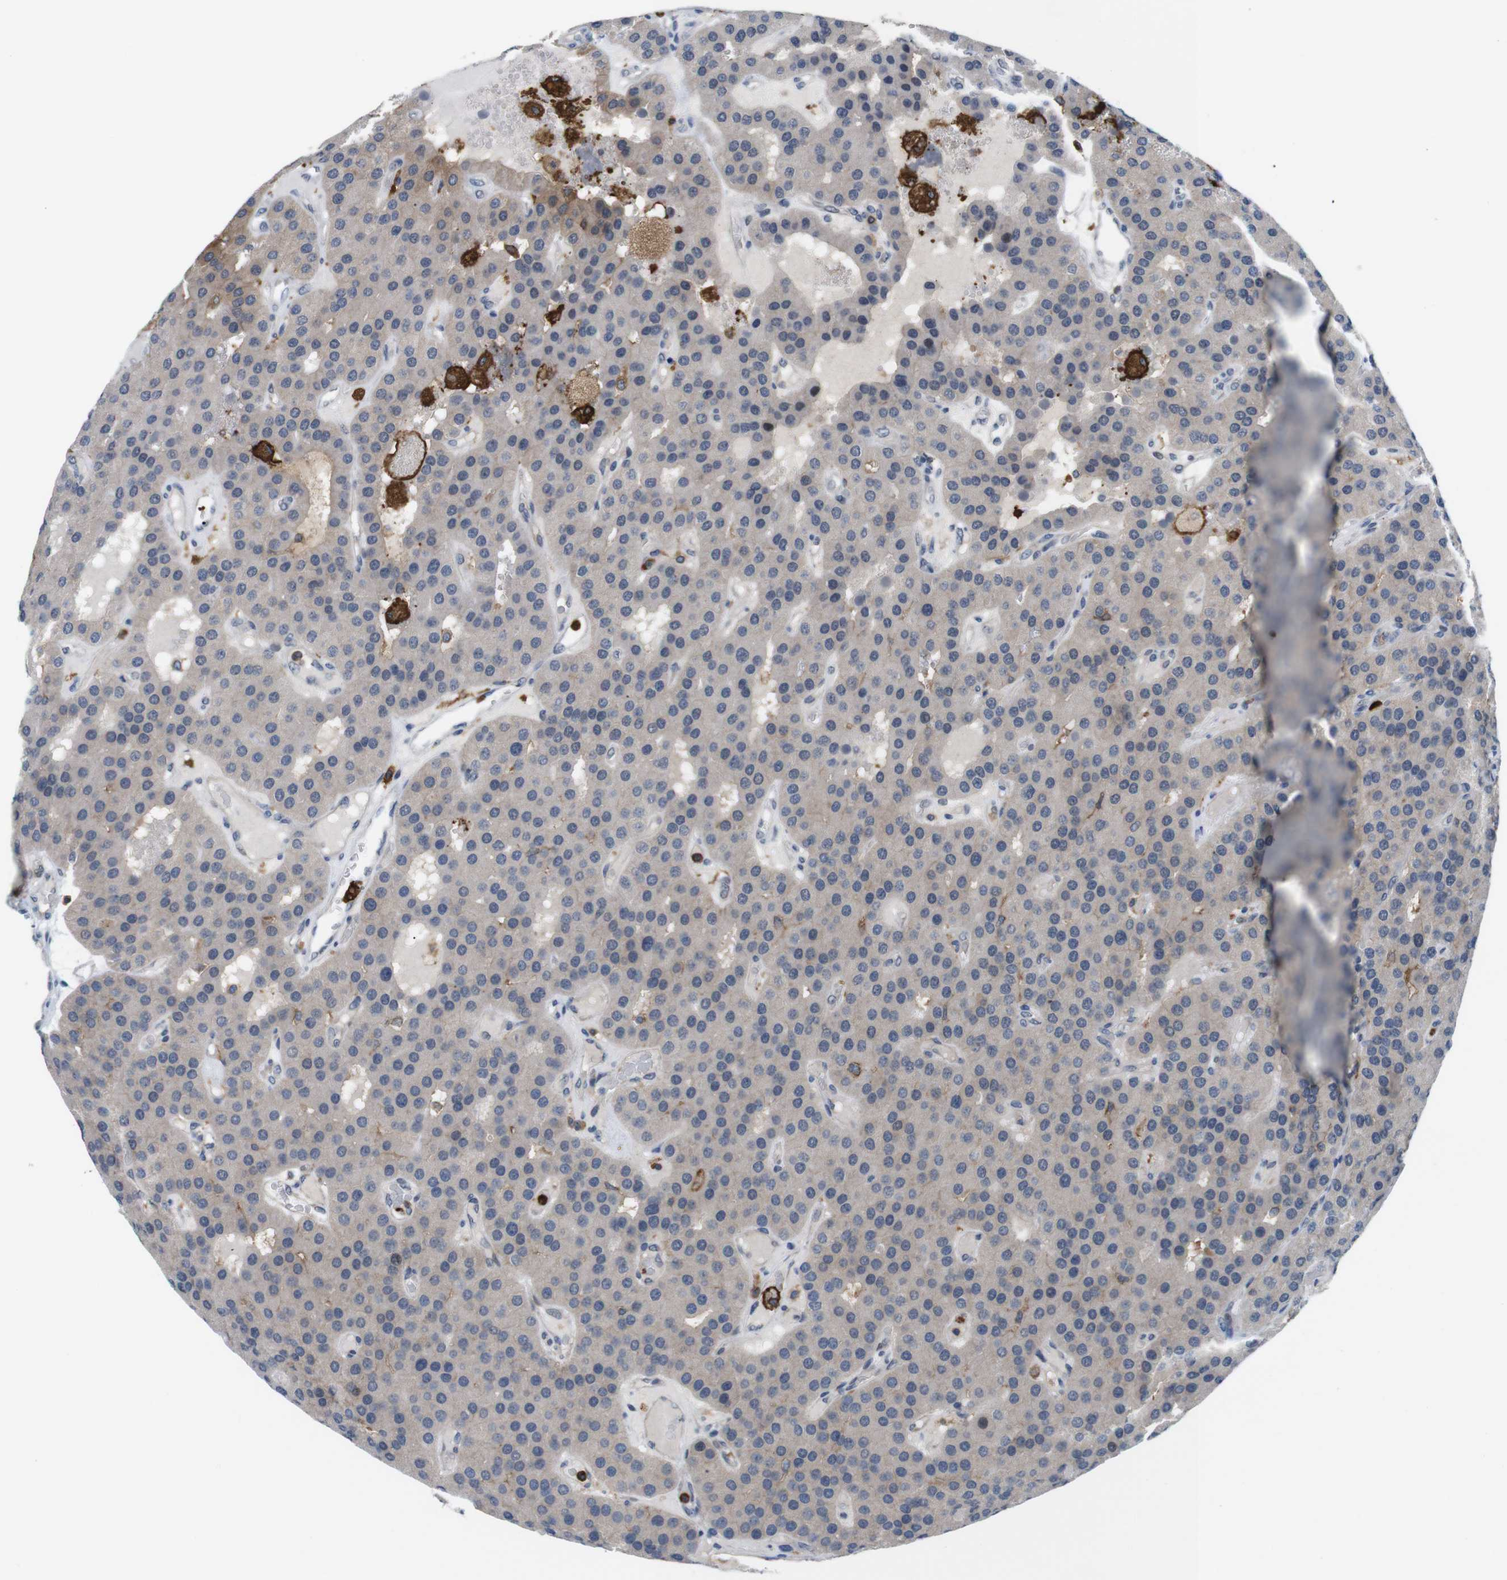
{"staining": {"intensity": "weak", "quantity": "<25%", "location": "cytoplasmic/membranous"}, "tissue": "parathyroid gland", "cell_type": "Glandular cells", "image_type": "normal", "snomed": [{"axis": "morphology", "description": "Normal tissue, NOS"}, {"axis": "morphology", "description": "Adenoma, NOS"}, {"axis": "topography", "description": "Parathyroid gland"}], "caption": "This is an immunohistochemistry (IHC) photomicrograph of benign human parathyroid gland. There is no expression in glandular cells.", "gene": "CD300C", "patient": {"sex": "female", "age": 86}}